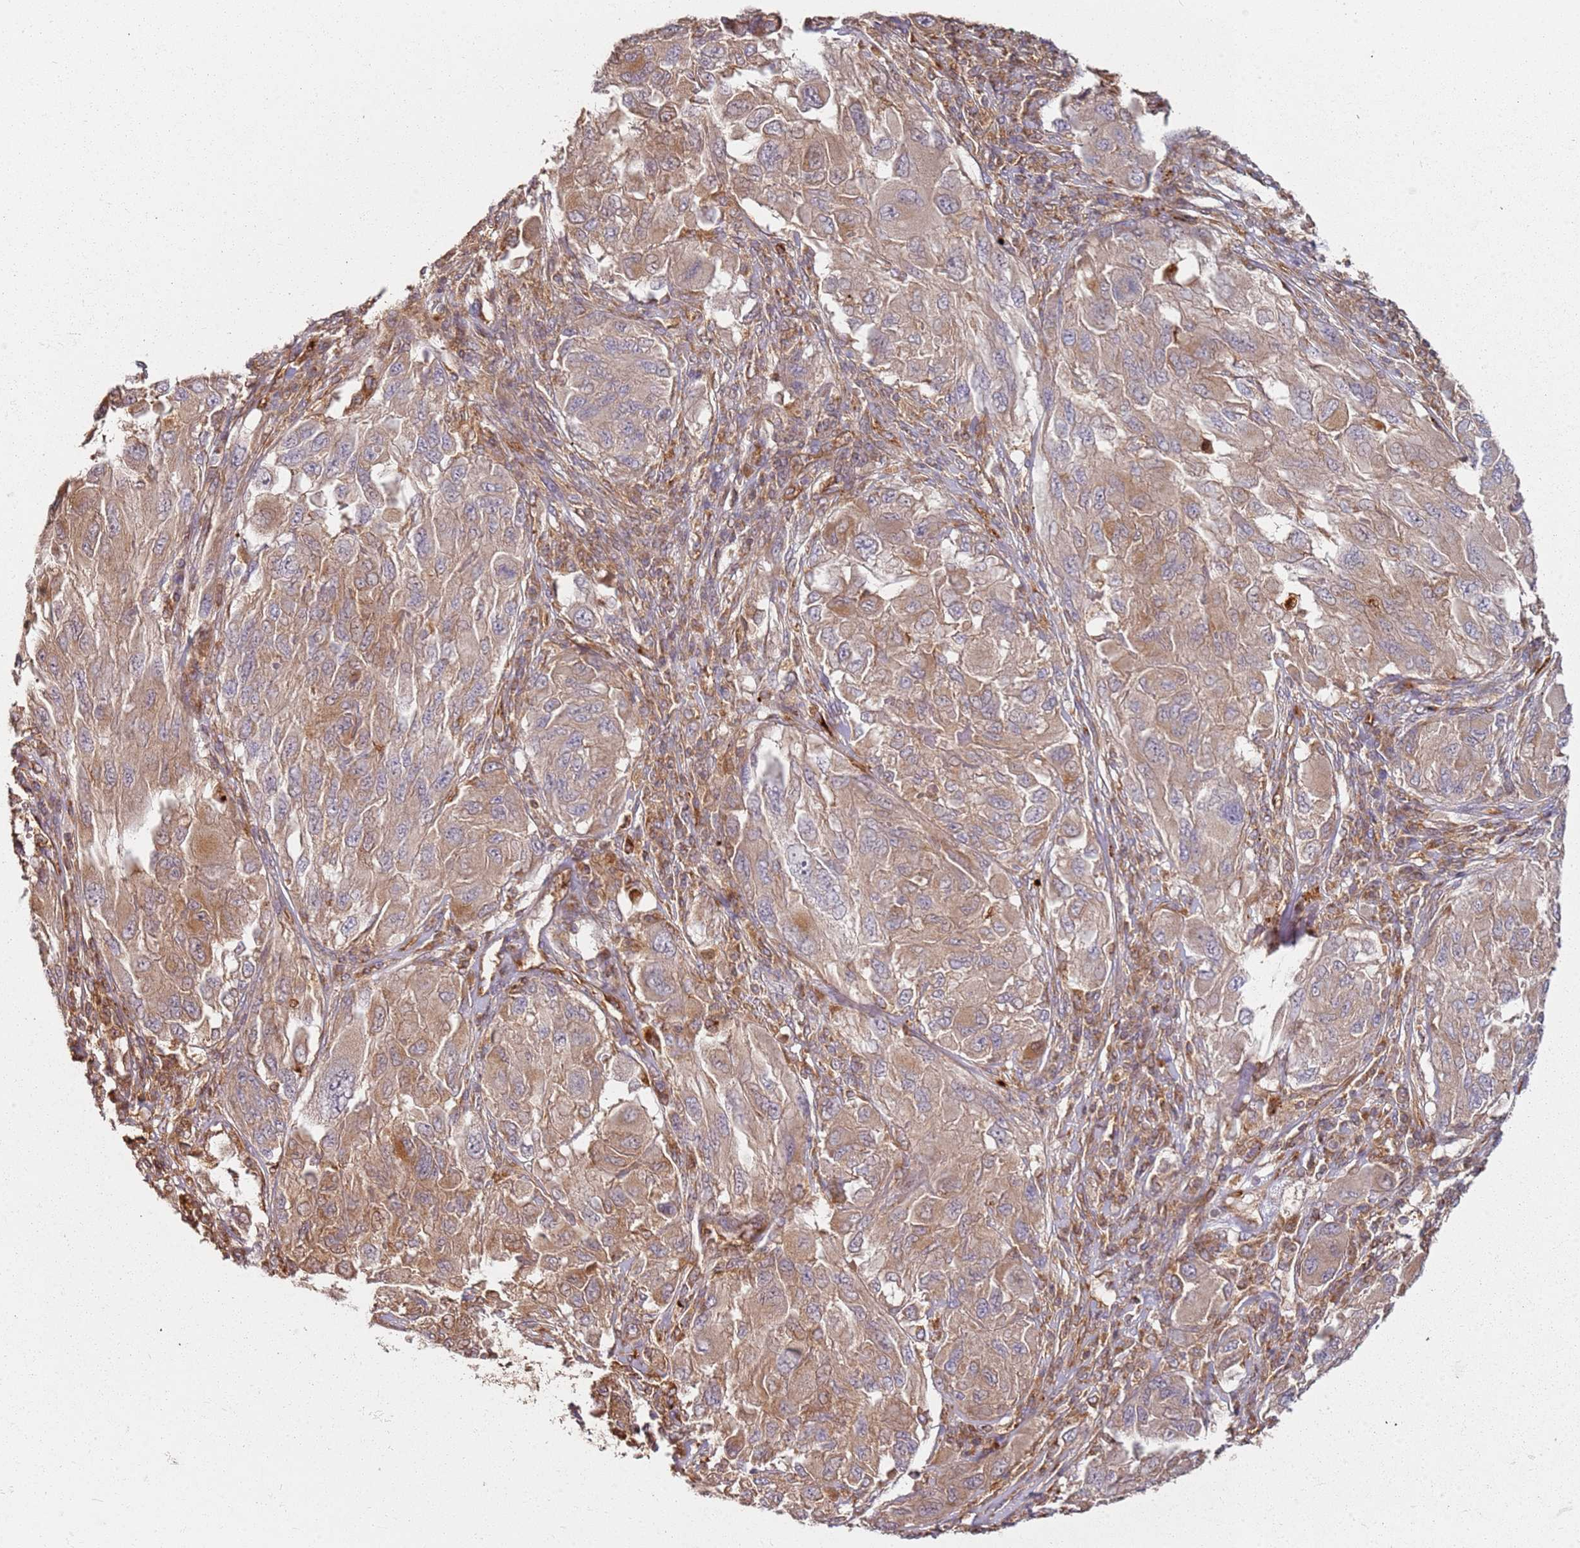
{"staining": {"intensity": "moderate", "quantity": "25%-75%", "location": "cytoplasmic/membranous"}, "tissue": "melanoma", "cell_type": "Tumor cells", "image_type": "cancer", "snomed": [{"axis": "morphology", "description": "Malignant melanoma, NOS"}, {"axis": "topography", "description": "Skin"}], "caption": "This is an image of immunohistochemistry (IHC) staining of malignant melanoma, which shows moderate expression in the cytoplasmic/membranous of tumor cells.", "gene": "SCGB2B2", "patient": {"sex": "female", "age": 91}}